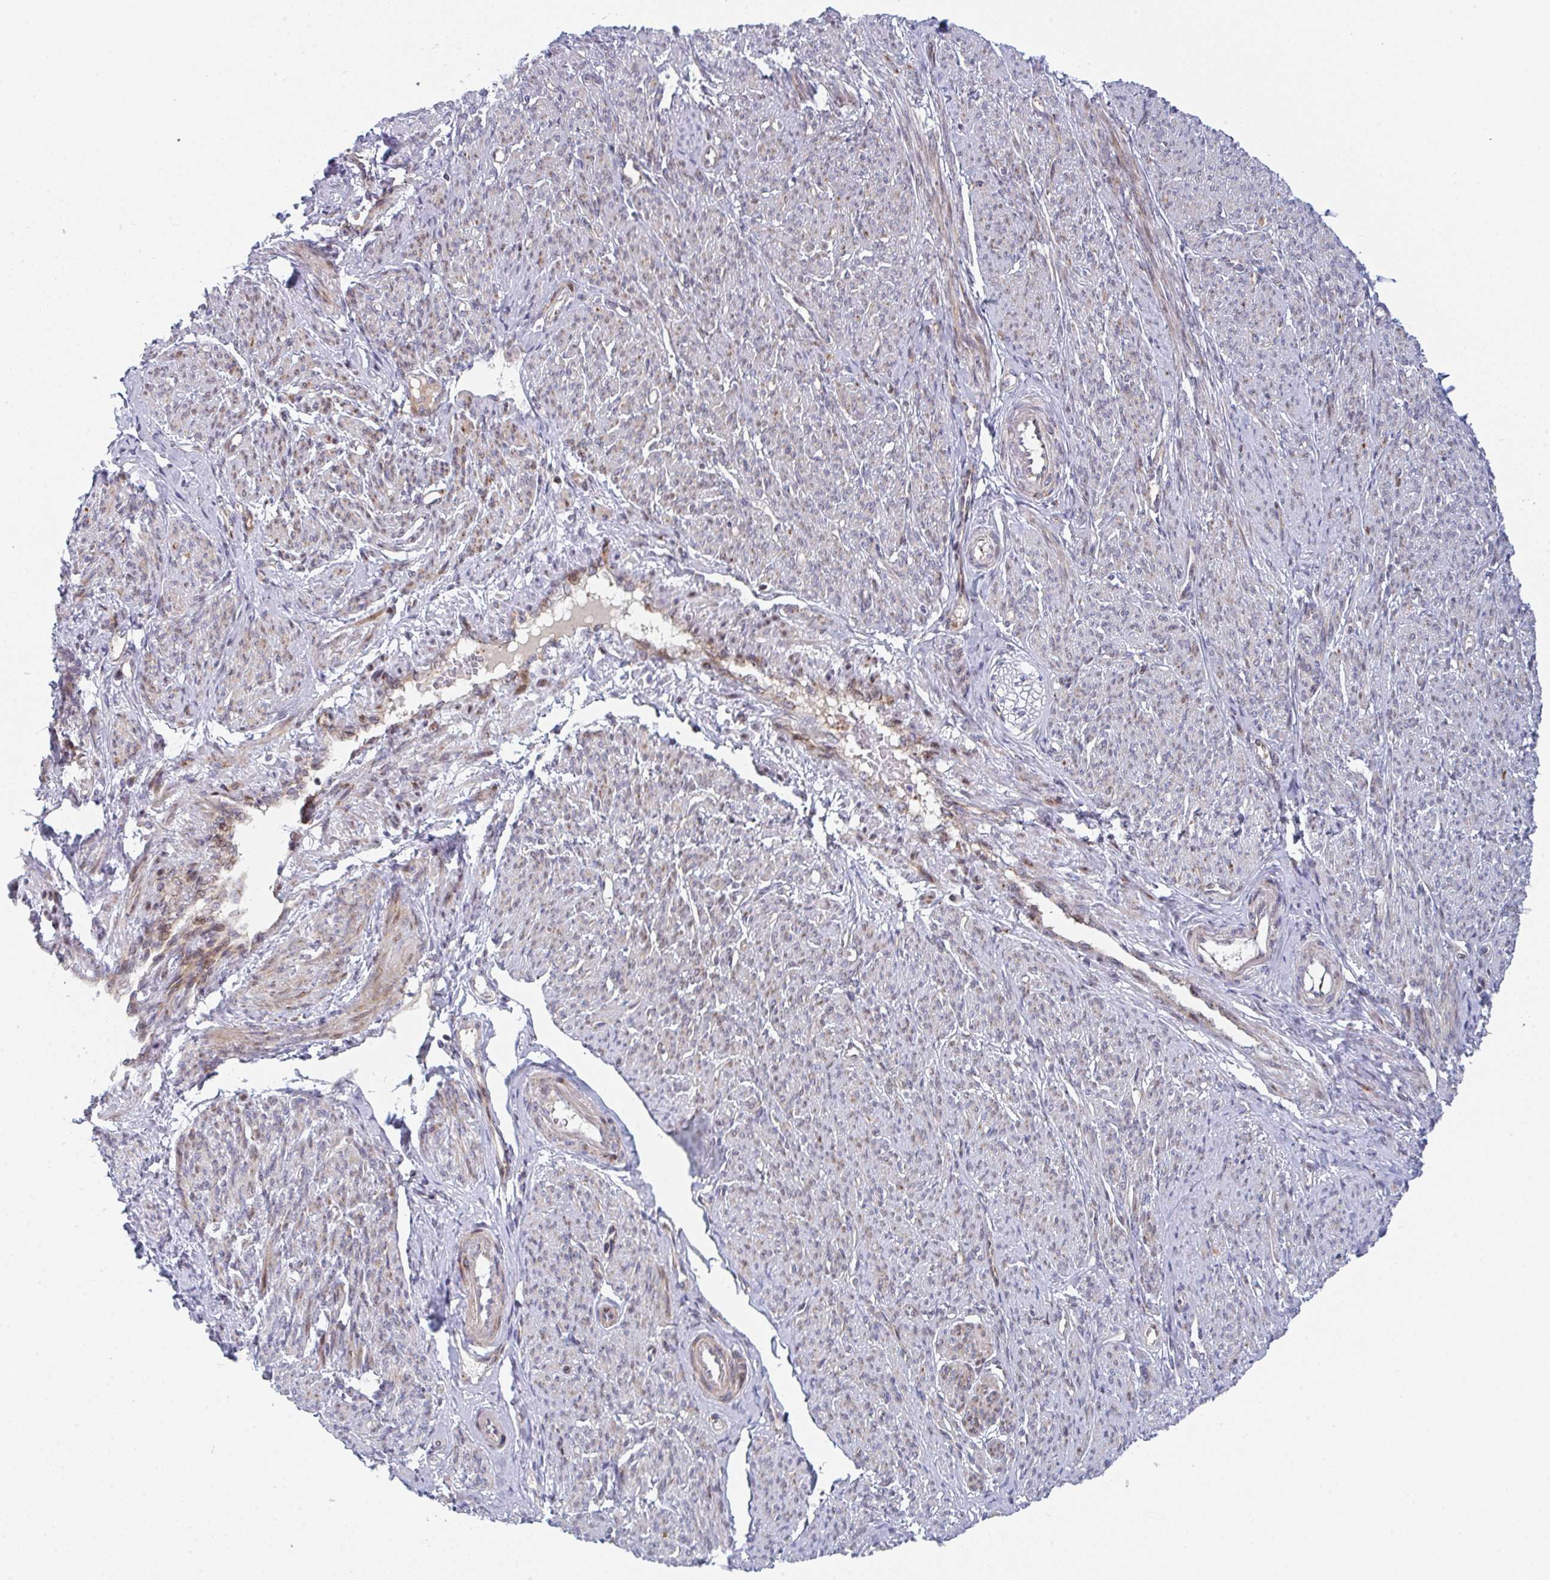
{"staining": {"intensity": "moderate", "quantity": "25%-75%", "location": "cytoplasmic/membranous"}, "tissue": "smooth muscle", "cell_type": "Smooth muscle cells", "image_type": "normal", "snomed": [{"axis": "morphology", "description": "Normal tissue, NOS"}, {"axis": "topography", "description": "Smooth muscle"}], "caption": "High-magnification brightfield microscopy of normal smooth muscle stained with DAB (brown) and counterstained with hematoxylin (blue). smooth muscle cells exhibit moderate cytoplasmic/membranous expression is present in about25%-75% of cells.", "gene": "PRKCH", "patient": {"sex": "female", "age": 65}}